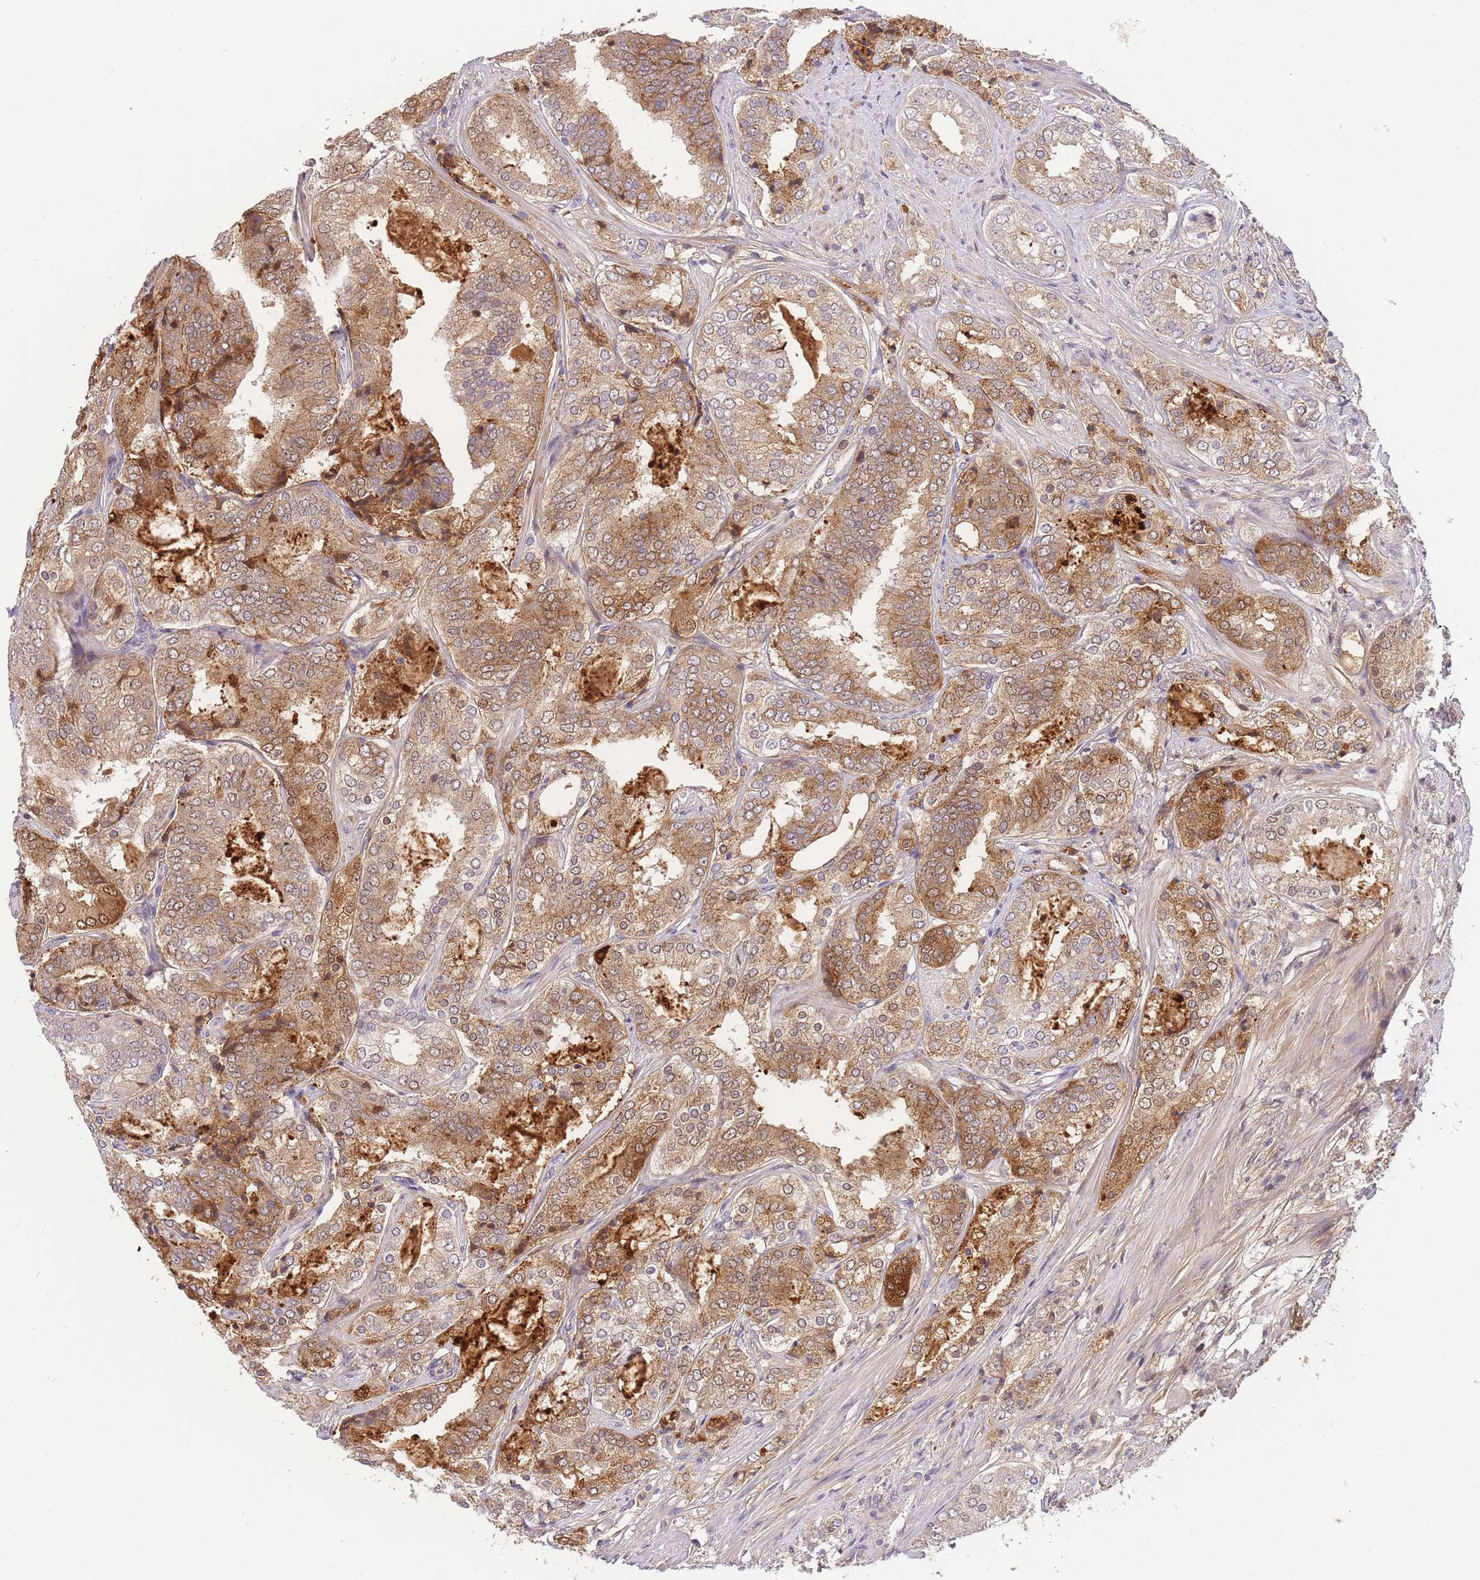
{"staining": {"intensity": "moderate", "quantity": ">75%", "location": "cytoplasmic/membranous"}, "tissue": "prostate cancer", "cell_type": "Tumor cells", "image_type": "cancer", "snomed": [{"axis": "morphology", "description": "Adenocarcinoma, High grade"}, {"axis": "topography", "description": "Prostate"}], "caption": "Protein staining of prostate cancer (adenocarcinoma (high-grade)) tissue shows moderate cytoplasmic/membranous expression in about >75% of tumor cells. Immunohistochemistry stains the protein in brown and the nuclei are stained blue.", "gene": "ZNF577", "patient": {"sex": "male", "age": 63}}